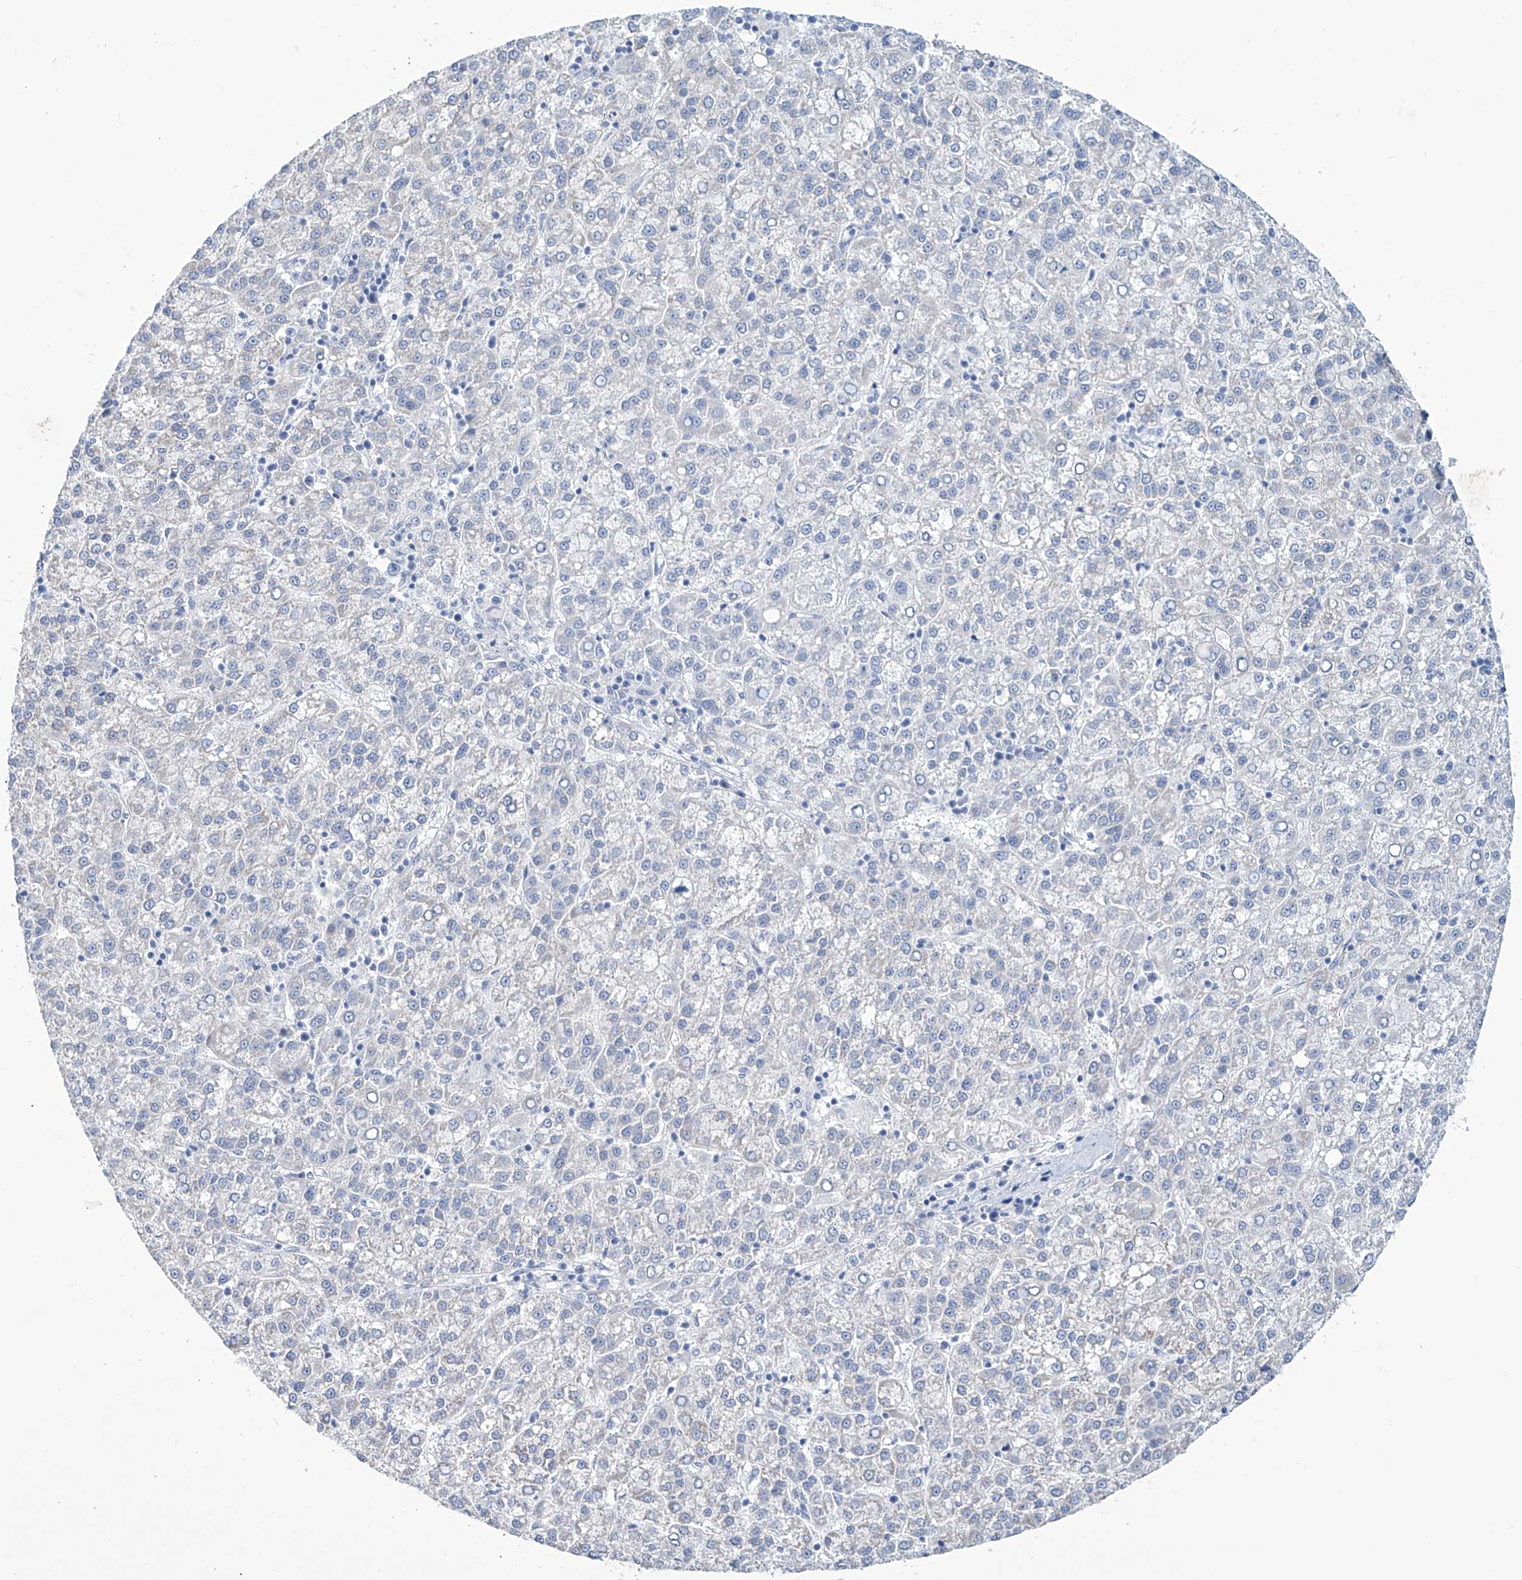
{"staining": {"intensity": "negative", "quantity": "none", "location": "none"}, "tissue": "liver cancer", "cell_type": "Tumor cells", "image_type": "cancer", "snomed": [{"axis": "morphology", "description": "Carcinoma, Hepatocellular, NOS"}, {"axis": "topography", "description": "Liver"}], "caption": "There is no significant staining in tumor cells of liver hepatocellular carcinoma.", "gene": "TRIM60", "patient": {"sex": "female", "age": 58}}